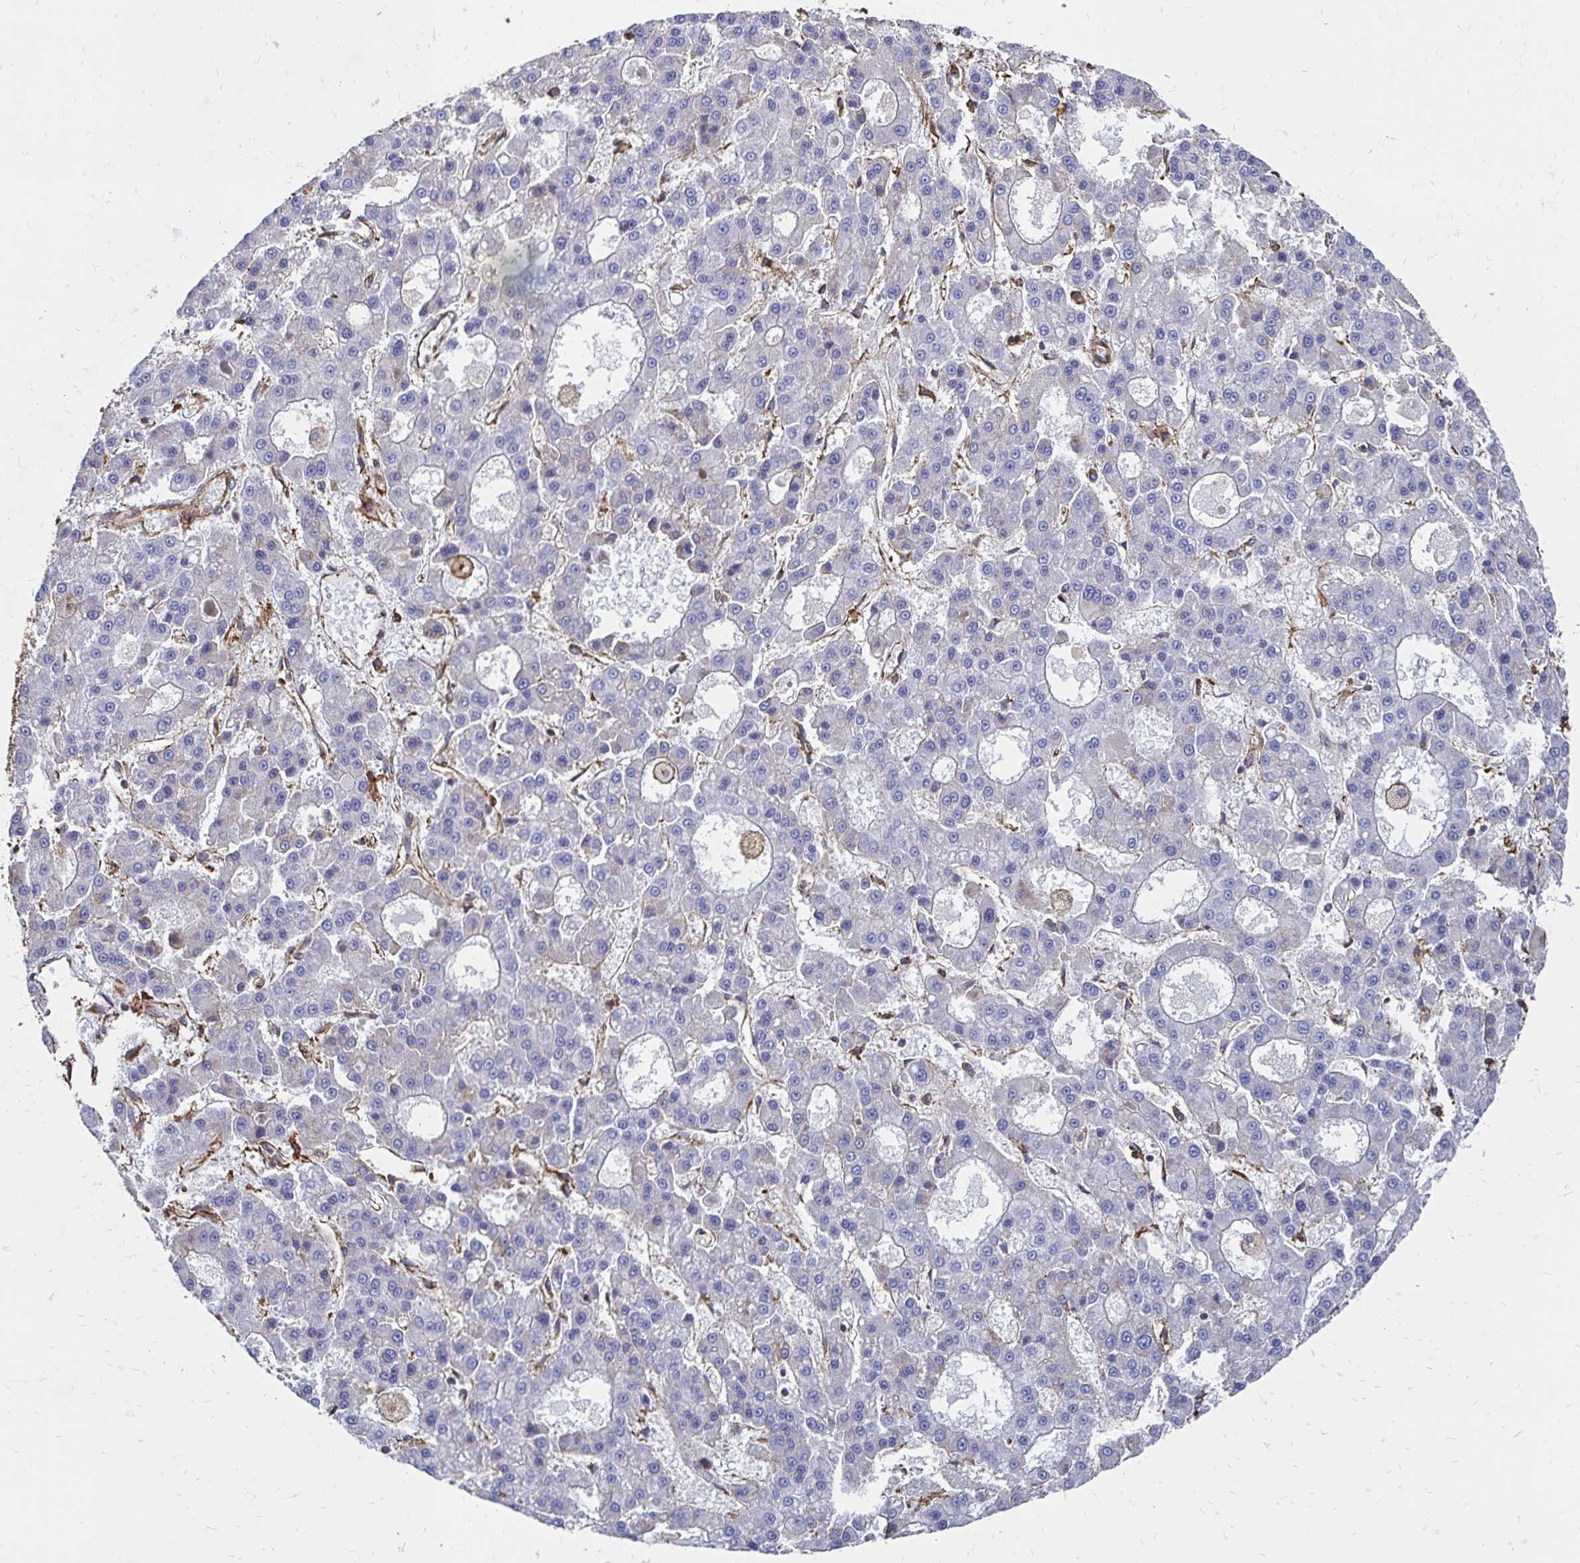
{"staining": {"intensity": "negative", "quantity": "none", "location": "none"}, "tissue": "liver cancer", "cell_type": "Tumor cells", "image_type": "cancer", "snomed": [{"axis": "morphology", "description": "Carcinoma, Hepatocellular, NOS"}, {"axis": "topography", "description": "Liver"}], "caption": "Tumor cells are negative for protein expression in human liver cancer (hepatocellular carcinoma). (Immunohistochemistry (ihc), brightfield microscopy, high magnification).", "gene": "CLTC", "patient": {"sex": "male", "age": 70}}